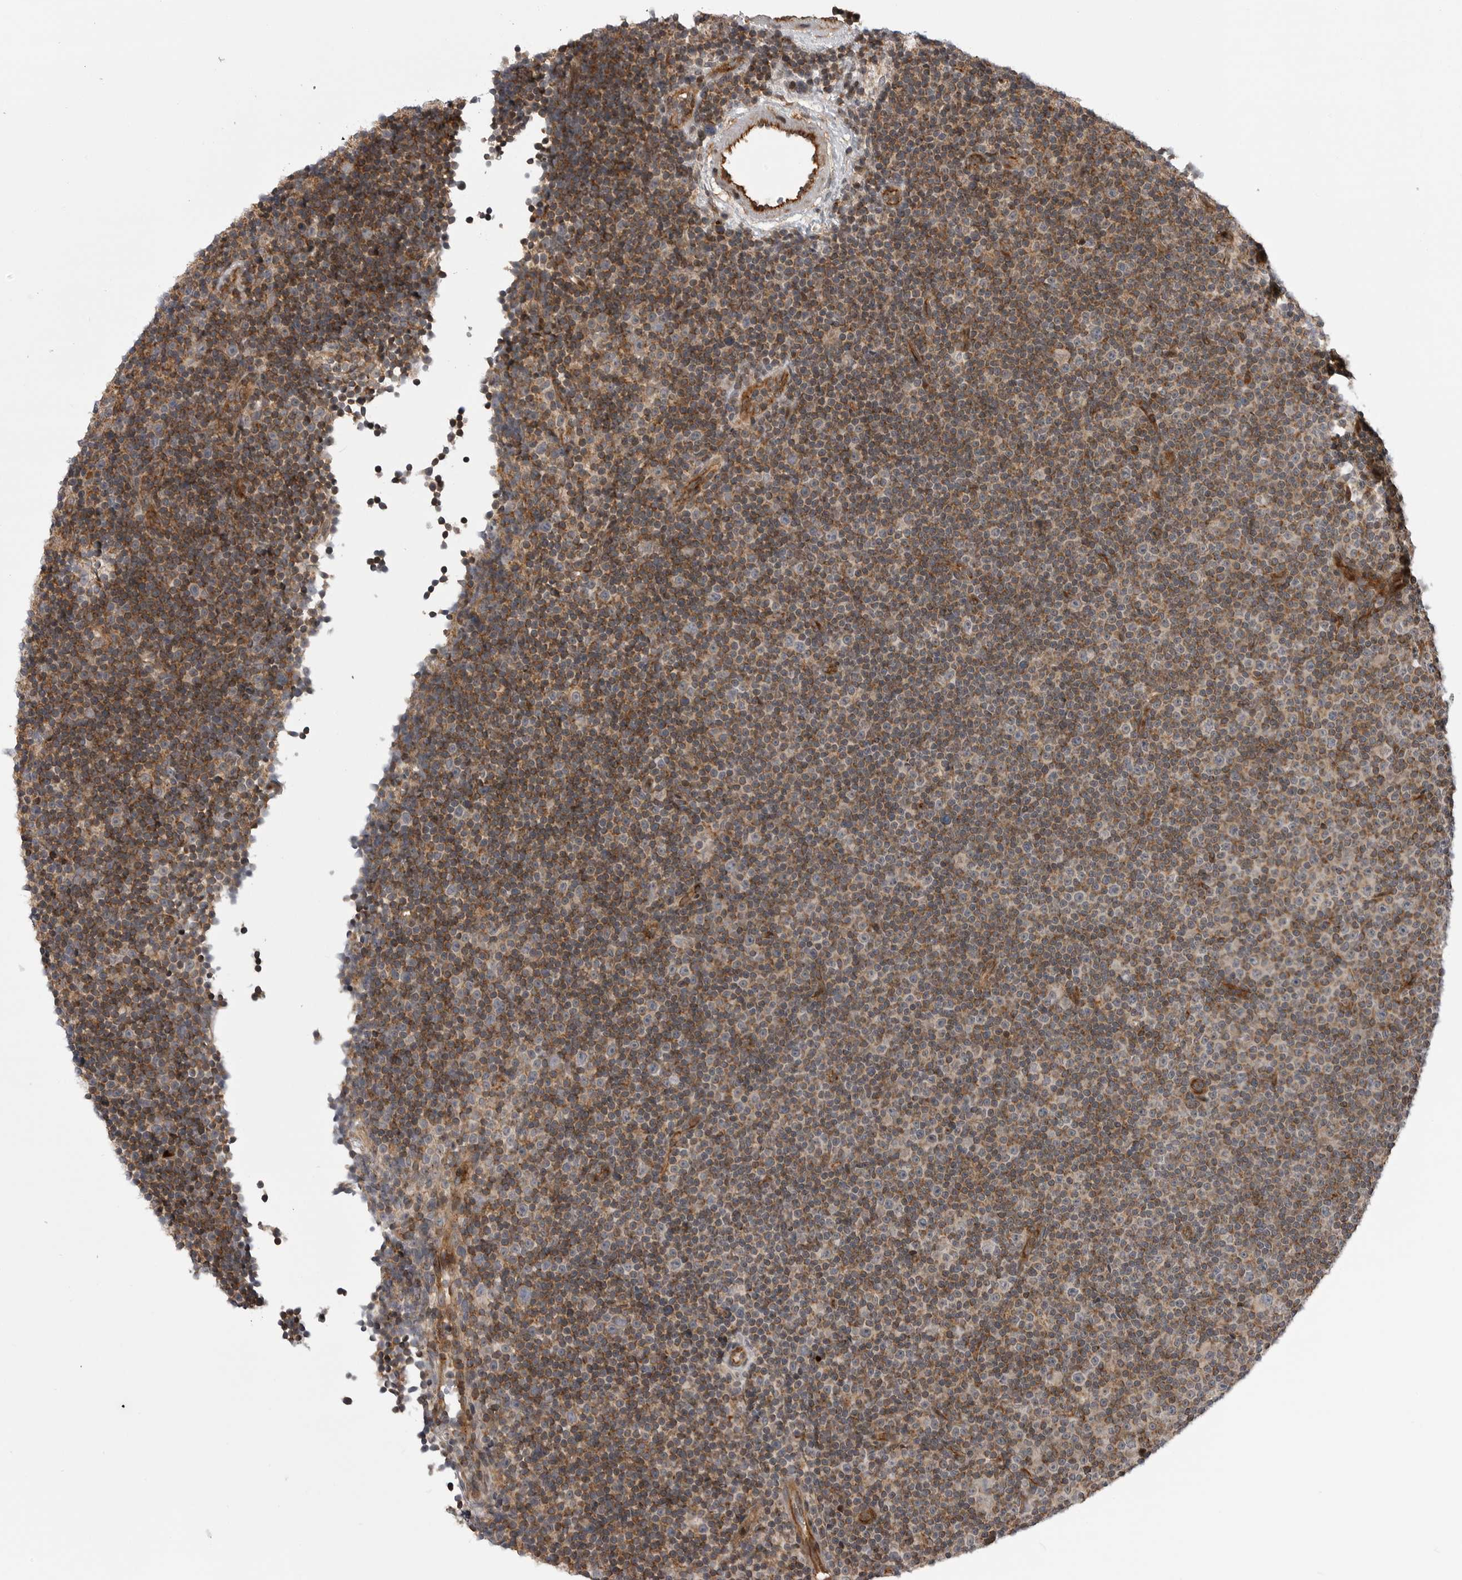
{"staining": {"intensity": "moderate", "quantity": "25%-75%", "location": "cytoplasmic/membranous"}, "tissue": "lymphoma", "cell_type": "Tumor cells", "image_type": "cancer", "snomed": [{"axis": "morphology", "description": "Malignant lymphoma, non-Hodgkin's type, Low grade"}, {"axis": "topography", "description": "Lymph node"}], "caption": "IHC (DAB) staining of low-grade malignant lymphoma, non-Hodgkin's type demonstrates moderate cytoplasmic/membranous protein positivity in approximately 25%-75% of tumor cells.", "gene": "ABL1", "patient": {"sex": "female", "age": 67}}